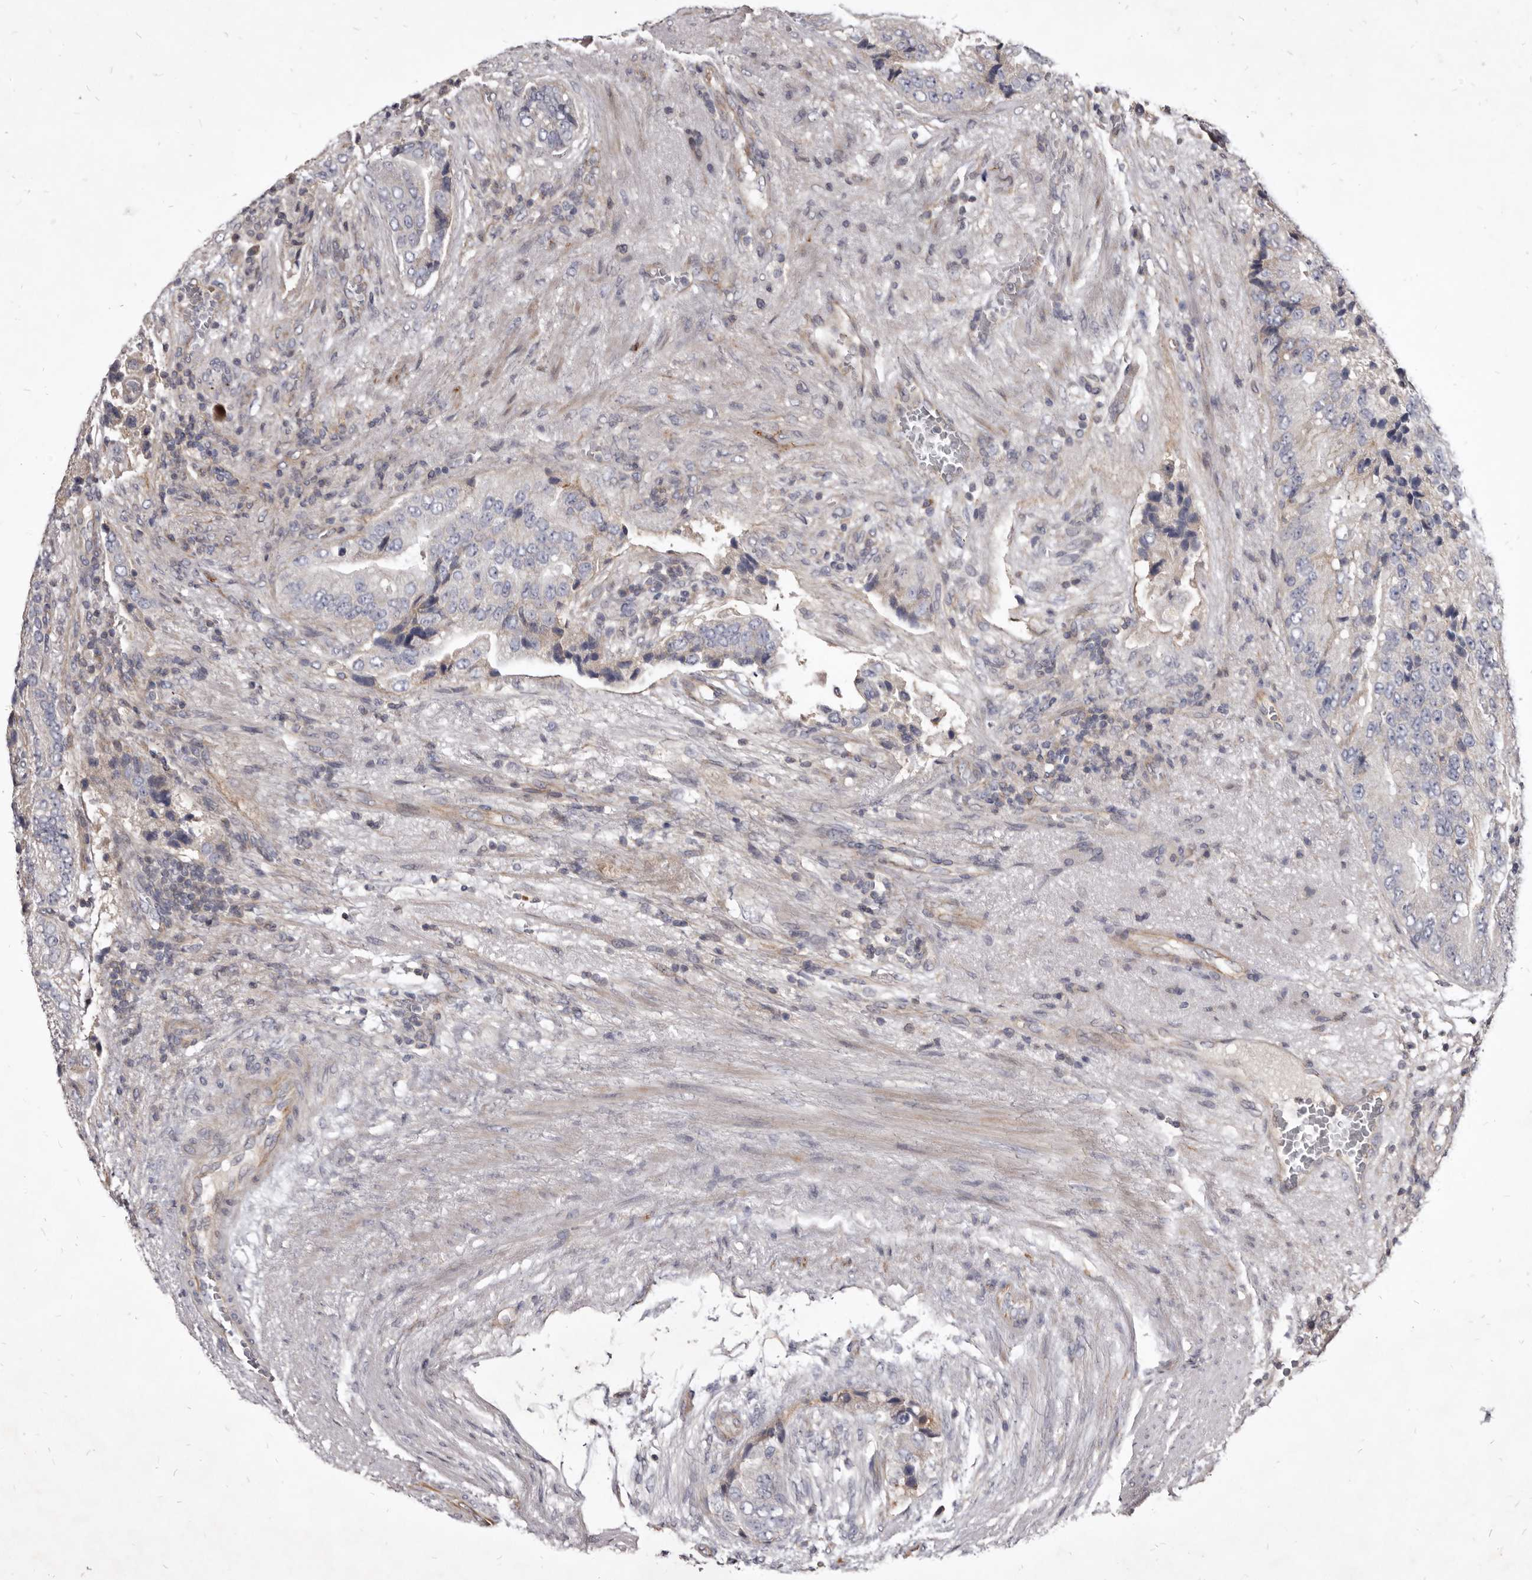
{"staining": {"intensity": "weak", "quantity": "<25%", "location": "cytoplasmic/membranous"}, "tissue": "prostate cancer", "cell_type": "Tumor cells", "image_type": "cancer", "snomed": [{"axis": "morphology", "description": "Adenocarcinoma, High grade"}, {"axis": "topography", "description": "Prostate"}], "caption": "DAB (3,3'-diaminobenzidine) immunohistochemical staining of human prostate cancer (high-grade adenocarcinoma) exhibits no significant positivity in tumor cells.", "gene": "FAS", "patient": {"sex": "male", "age": 70}}